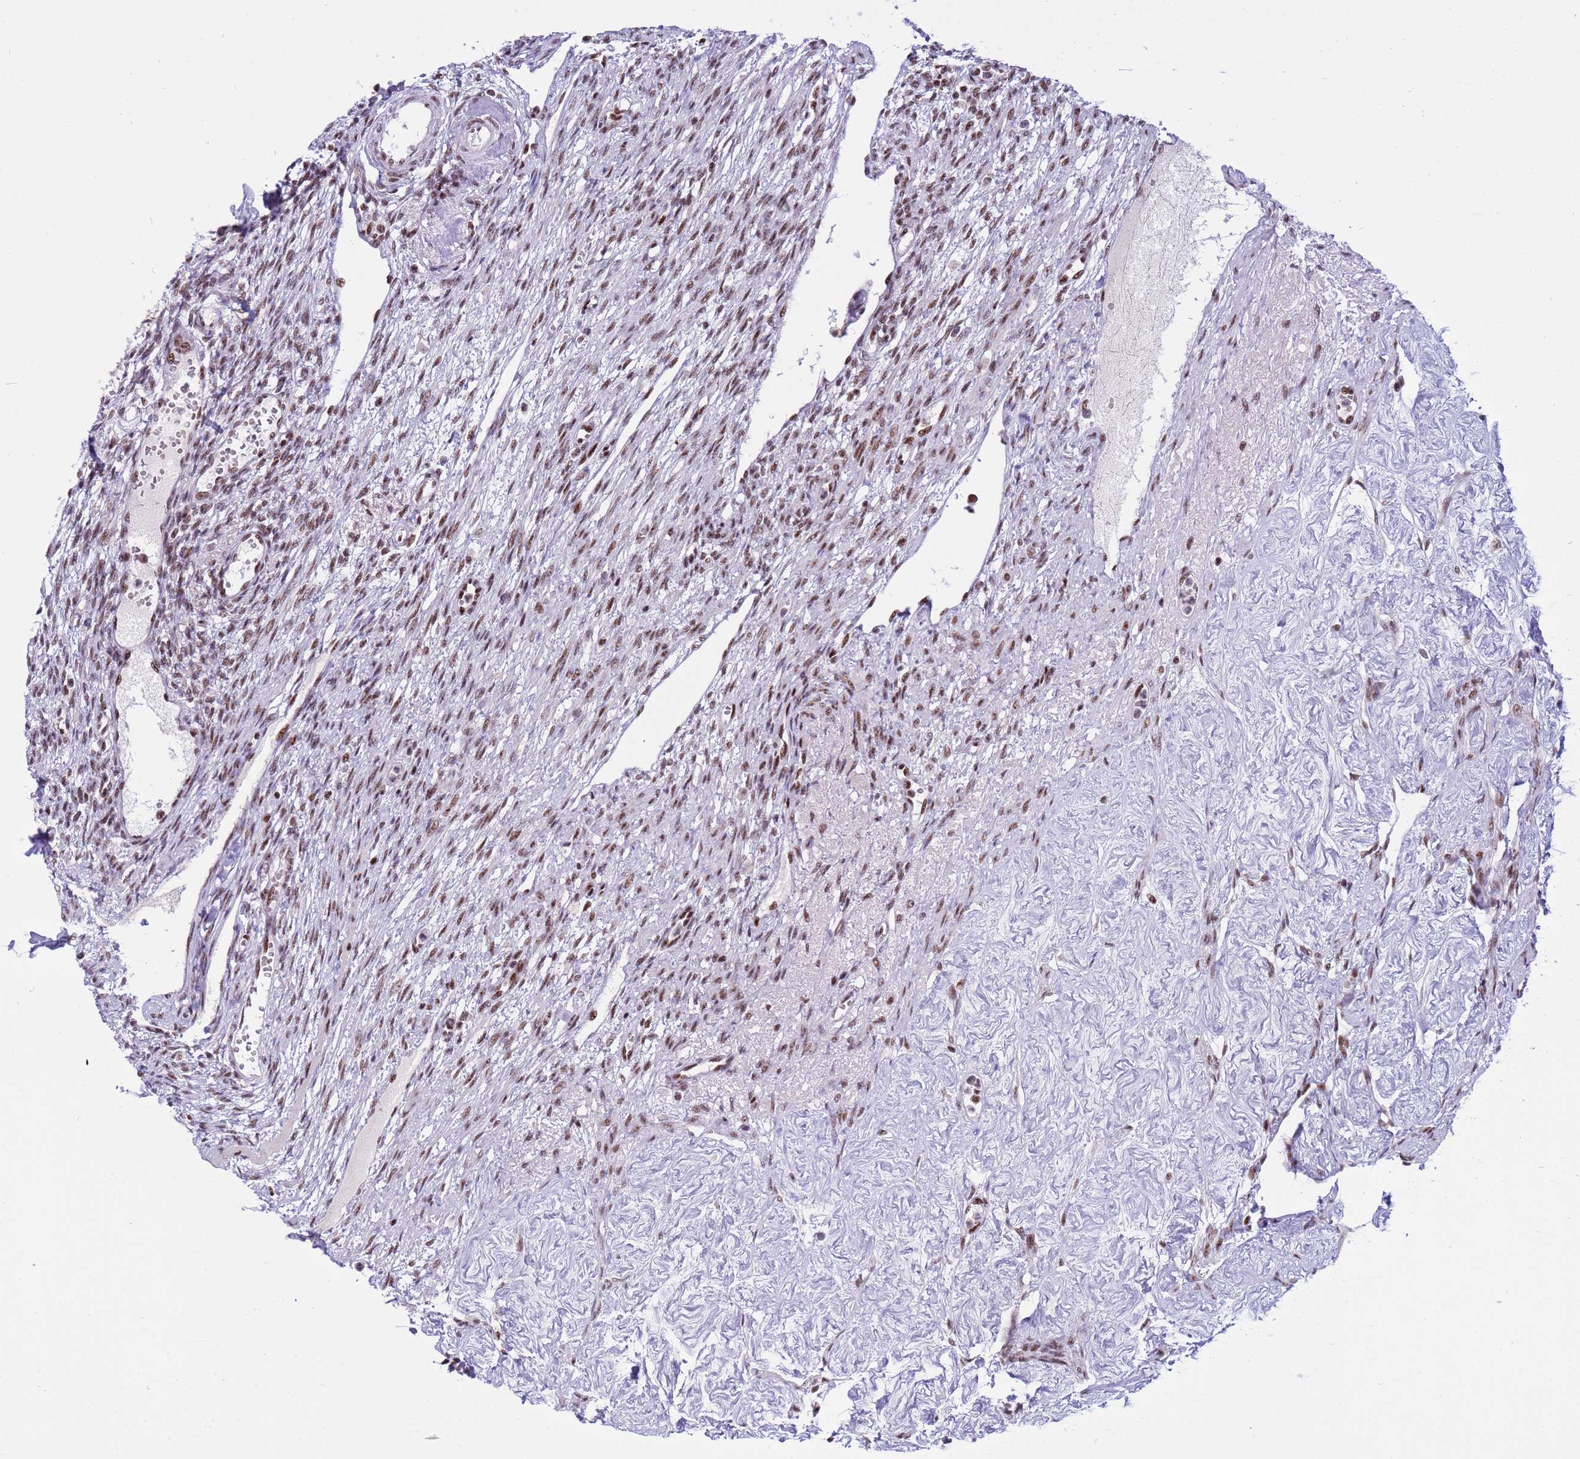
{"staining": {"intensity": "strong", "quantity": ">75%", "location": "nuclear"}, "tissue": "ovary", "cell_type": "Ovarian stroma cells", "image_type": "normal", "snomed": [{"axis": "morphology", "description": "Normal tissue, NOS"}, {"axis": "morphology", "description": "Cyst, NOS"}, {"axis": "topography", "description": "Ovary"}], "caption": "Immunohistochemistry (DAB (3,3'-diaminobenzidine)) staining of benign human ovary reveals strong nuclear protein staining in approximately >75% of ovarian stroma cells. Nuclei are stained in blue.", "gene": "THOC2", "patient": {"sex": "female", "age": 33}}